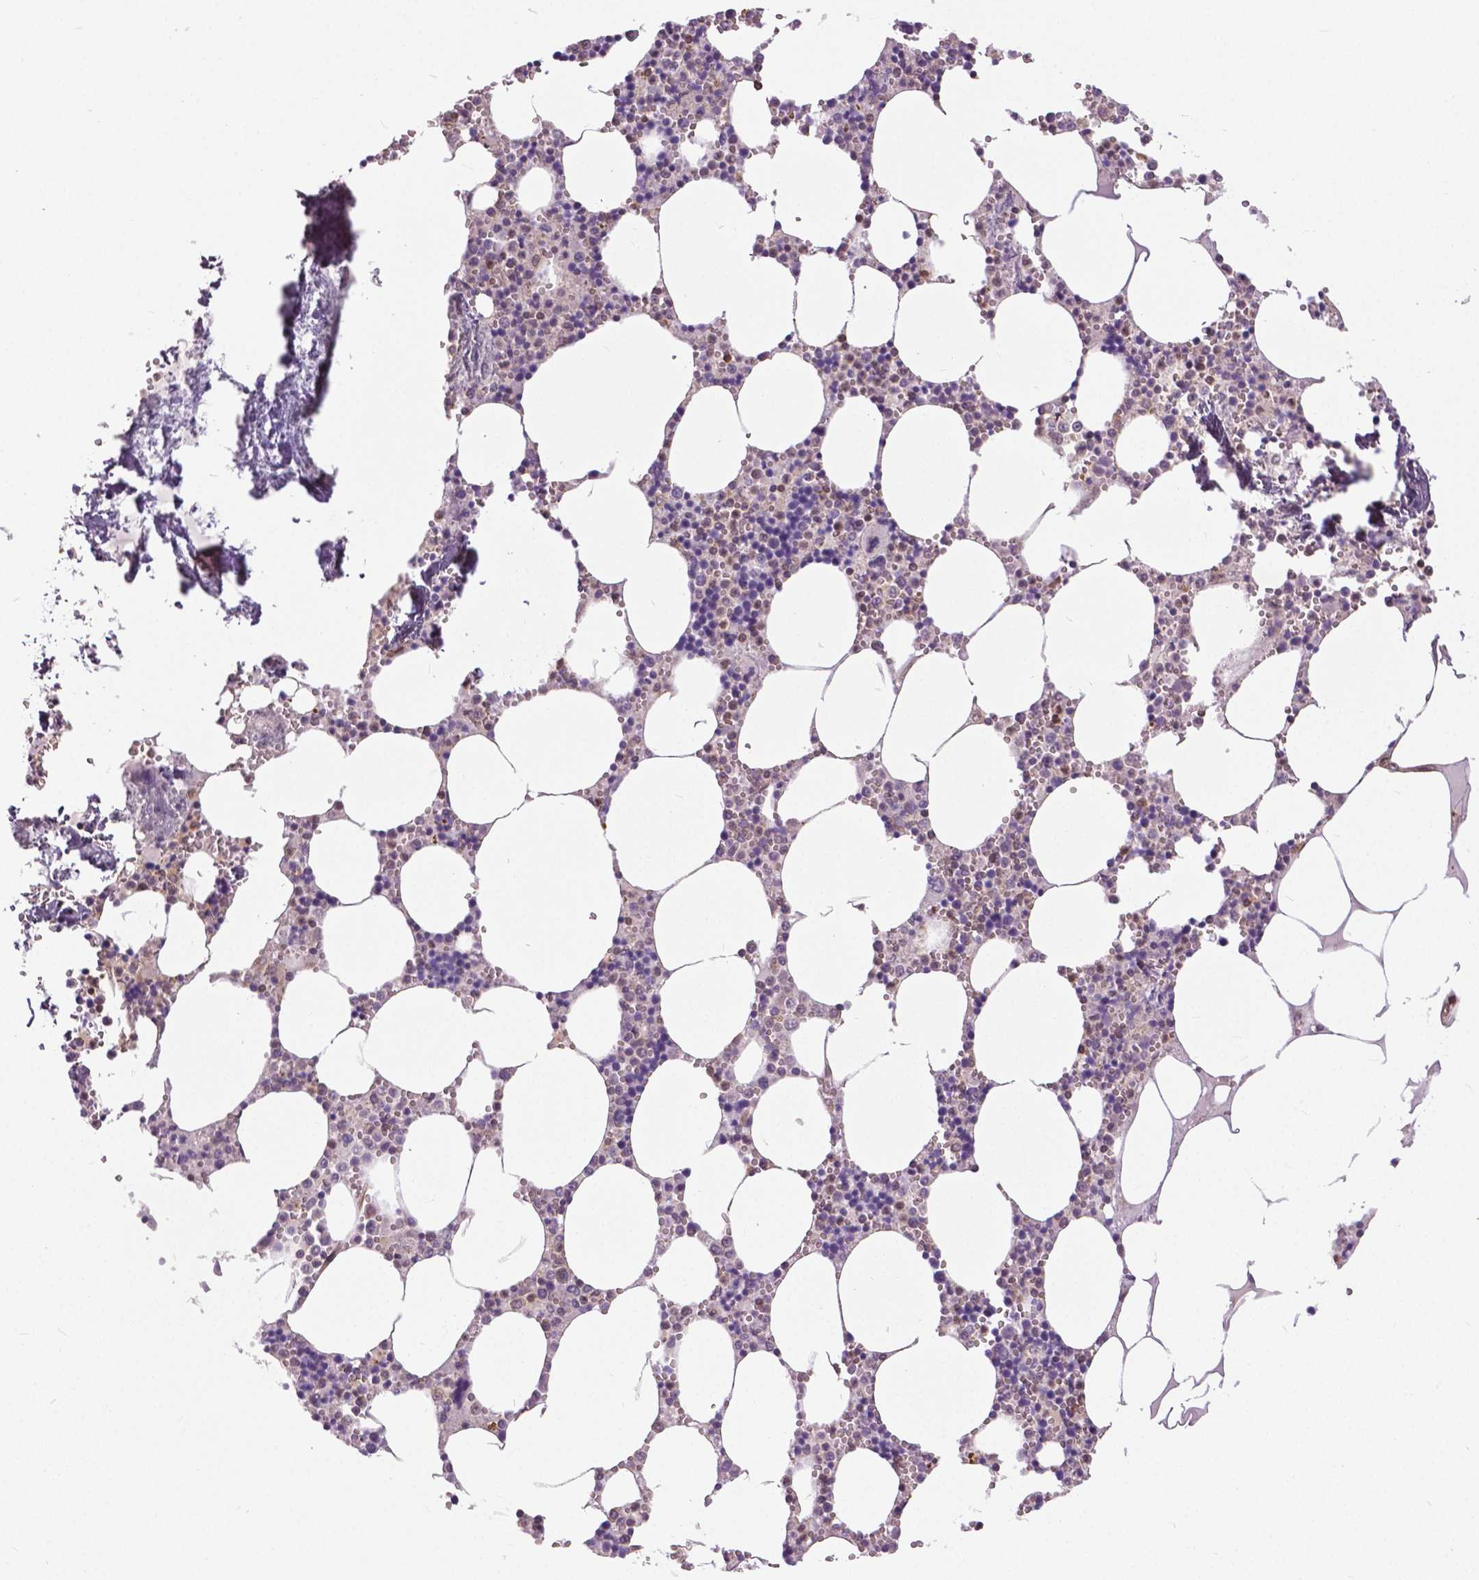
{"staining": {"intensity": "negative", "quantity": "none", "location": "none"}, "tissue": "bone marrow", "cell_type": "Hematopoietic cells", "image_type": "normal", "snomed": [{"axis": "morphology", "description": "Normal tissue, NOS"}, {"axis": "topography", "description": "Bone marrow"}], "caption": "This is a micrograph of immunohistochemistry staining of benign bone marrow, which shows no positivity in hematopoietic cells. (DAB (3,3'-diaminobenzidine) IHC with hematoxylin counter stain).", "gene": "ANXA13", "patient": {"sex": "male", "age": 54}}